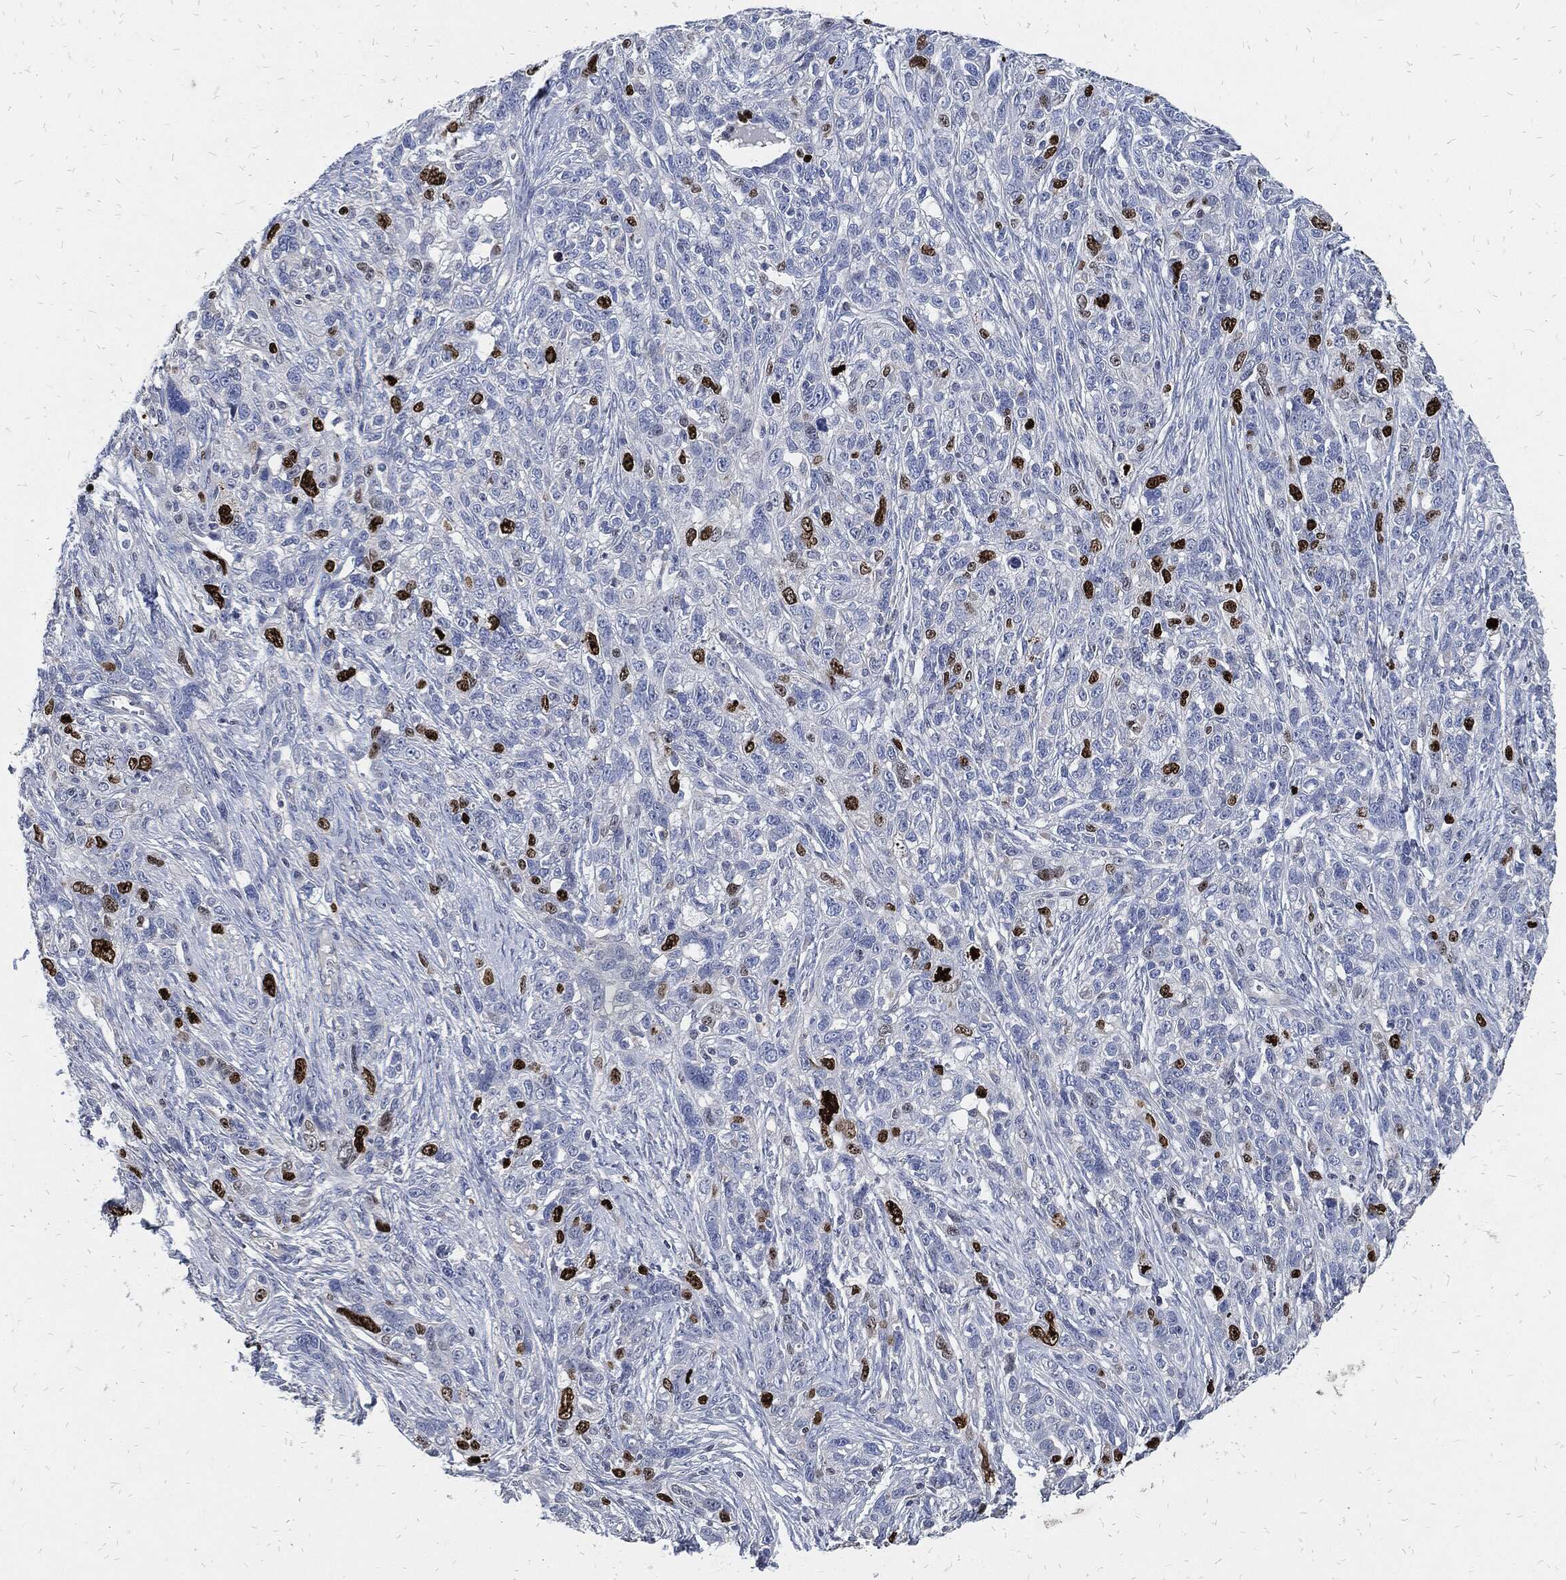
{"staining": {"intensity": "strong", "quantity": "<25%", "location": "nuclear"}, "tissue": "ovarian cancer", "cell_type": "Tumor cells", "image_type": "cancer", "snomed": [{"axis": "morphology", "description": "Cystadenocarcinoma, serous, NOS"}, {"axis": "topography", "description": "Ovary"}], "caption": "Immunohistochemical staining of ovarian cancer shows strong nuclear protein positivity in about <25% of tumor cells.", "gene": "MKI67", "patient": {"sex": "female", "age": 71}}